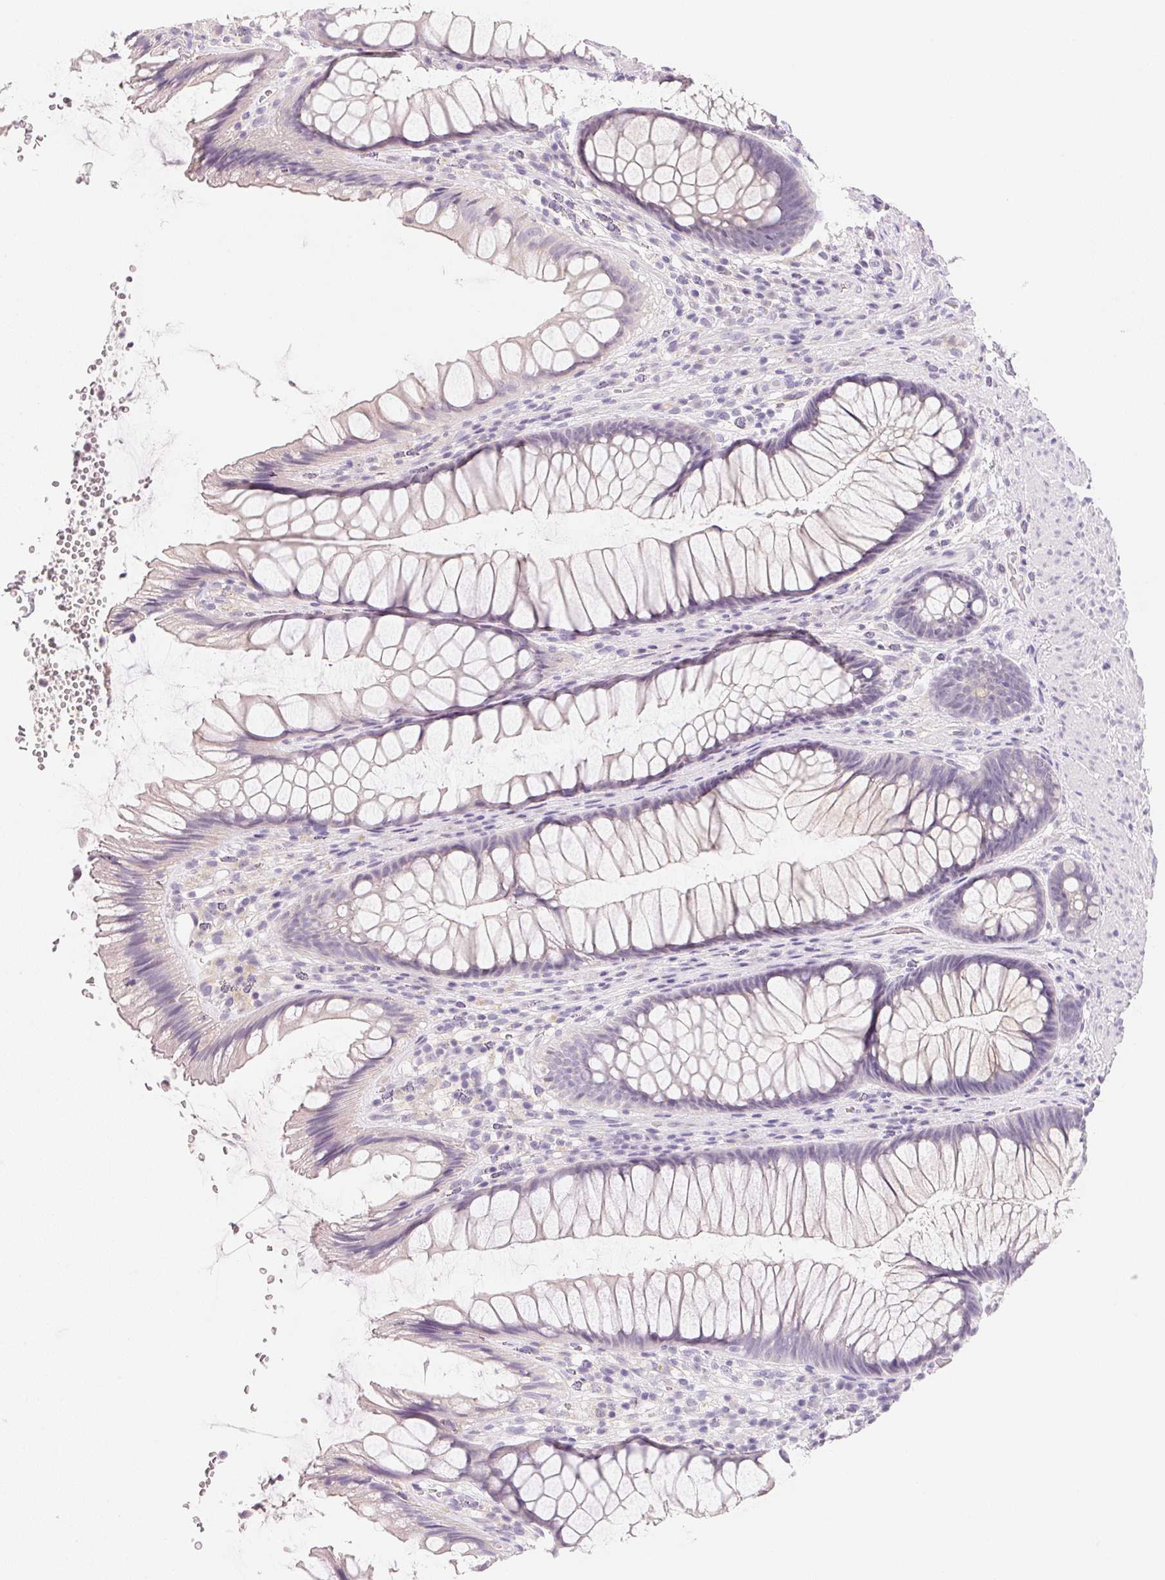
{"staining": {"intensity": "weak", "quantity": "<25%", "location": "cytoplasmic/membranous"}, "tissue": "rectum", "cell_type": "Glandular cells", "image_type": "normal", "snomed": [{"axis": "morphology", "description": "Normal tissue, NOS"}, {"axis": "topography", "description": "Rectum"}], "caption": "A photomicrograph of rectum stained for a protein reveals no brown staining in glandular cells. (DAB immunohistochemistry visualized using brightfield microscopy, high magnification).", "gene": "MCOLN3", "patient": {"sex": "male", "age": 53}}